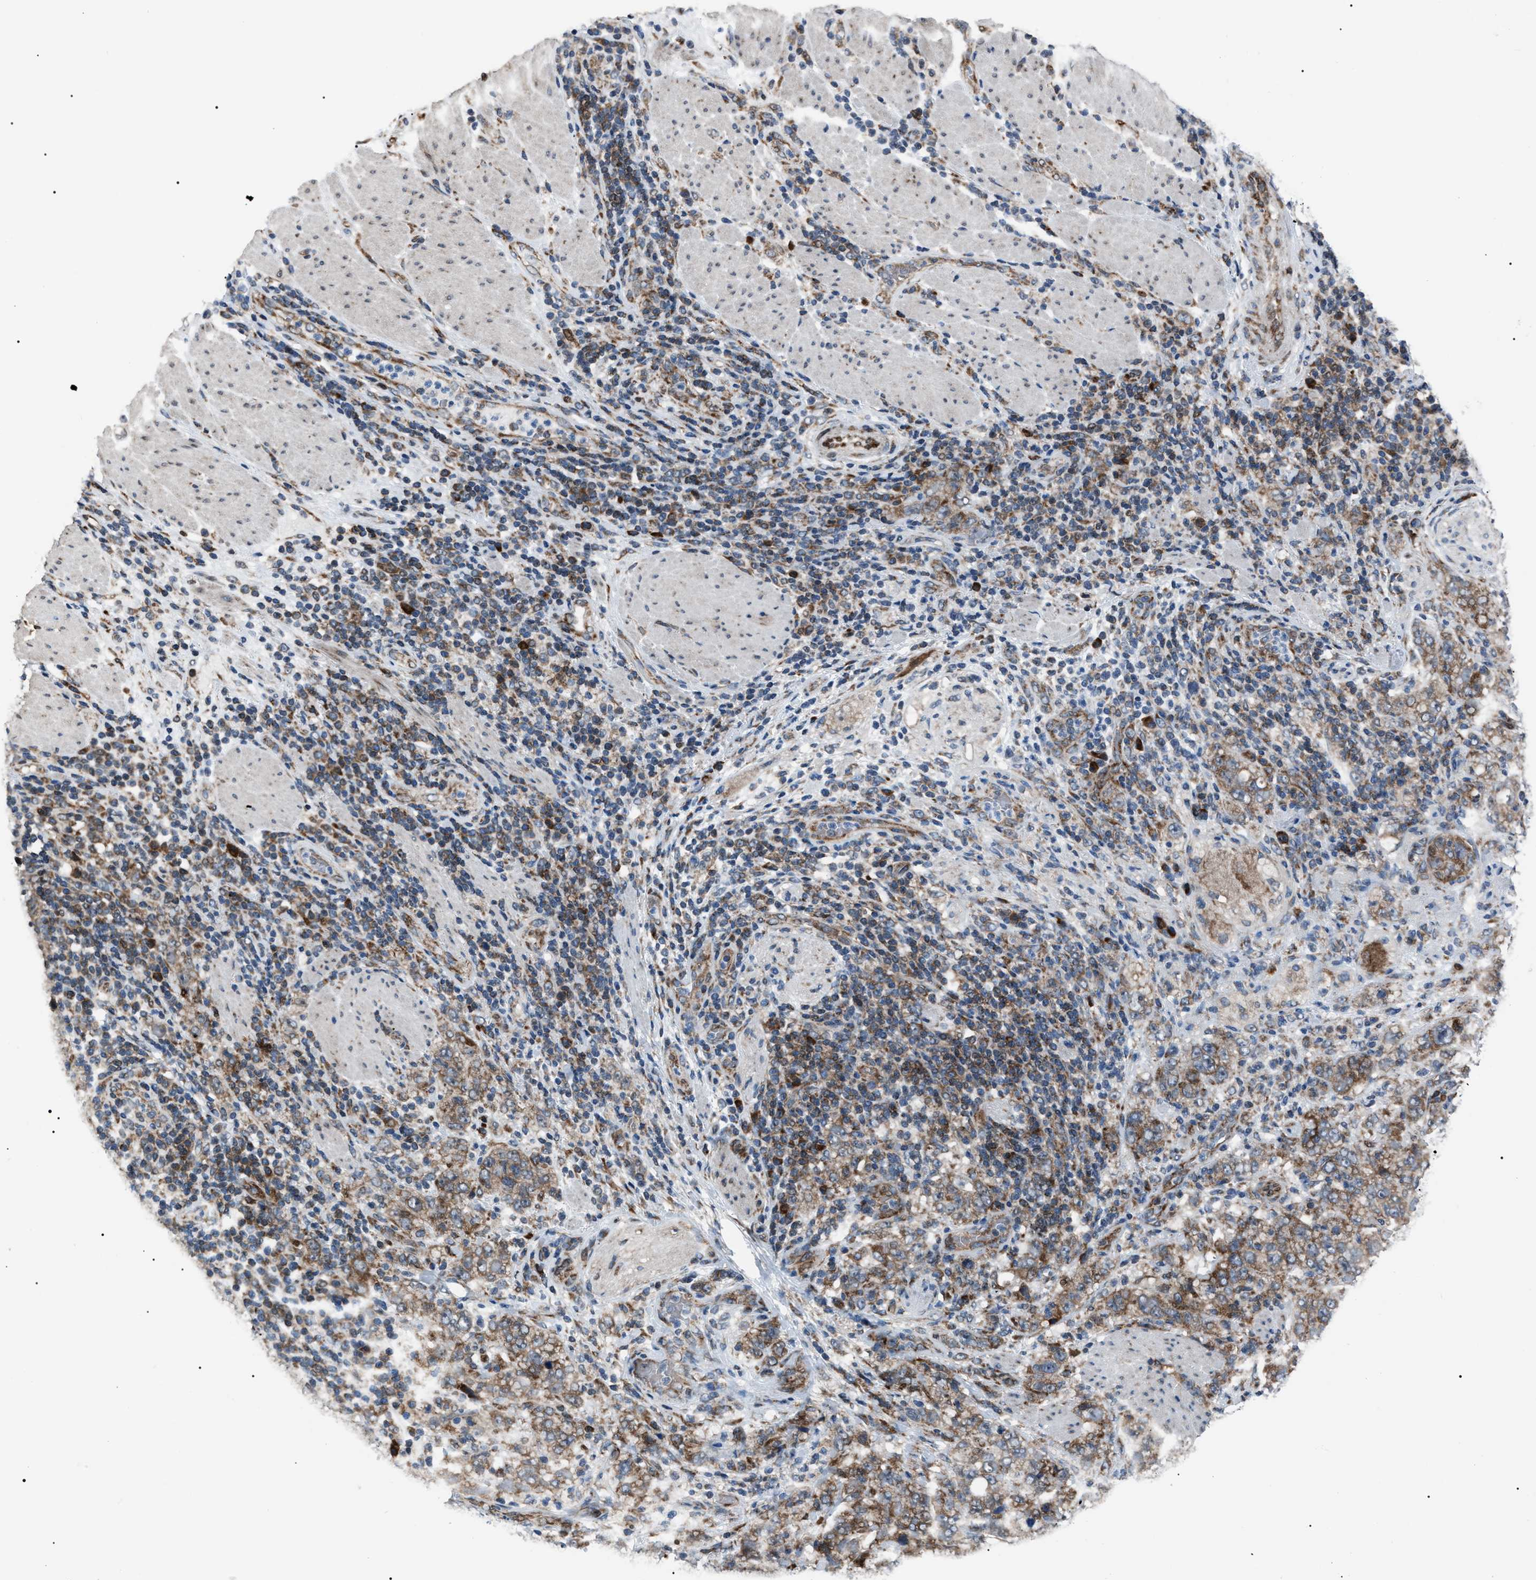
{"staining": {"intensity": "moderate", "quantity": ">75%", "location": "cytoplasmic/membranous"}, "tissue": "stomach cancer", "cell_type": "Tumor cells", "image_type": "cancer", "snomed": [{"axis": "morphology", "description": "Adenocarcinoma, NOS"}, {"axis": "topography", "description": "Stomach"}], "caption": "Protein expression analysis of human adenocarcinoma (stomach) reveals moderate cytoplasmic/membranous positivity in approximately >75% of tumor cells.", "gene": "AGO2", "patient": {"sex": "male", "age": 48}}